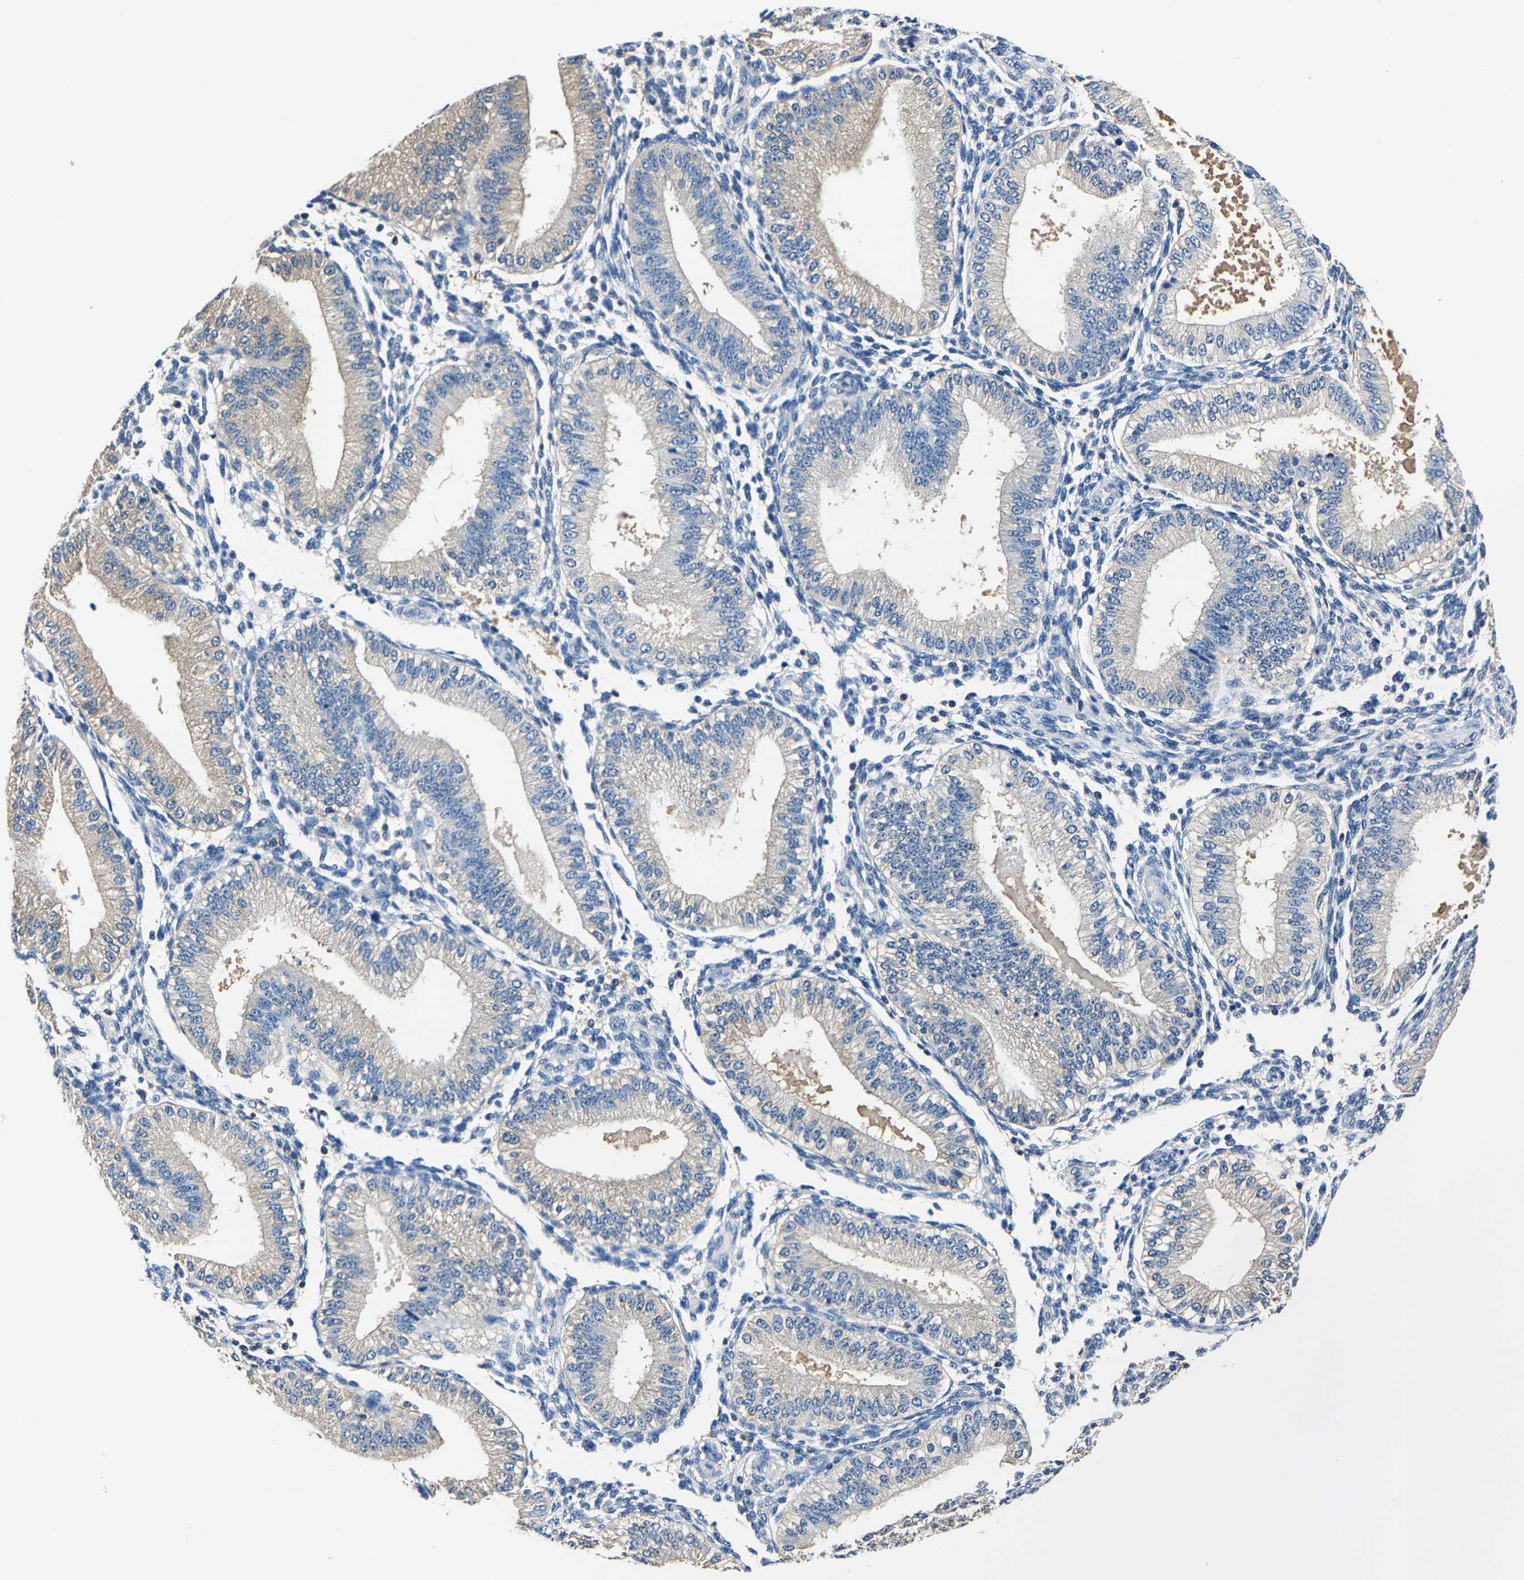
{"staining": {"intensity": "negative", "quantity": "none", "location": "none"}, "tissue": "endometrium", "cell_type": "Cells in endometrial stroma", "image_type": "normal", "snomed": [{"axis": "morphology", "description": "Normal tissue, NOS"}, {"axis": "topography", "description": "Endometrium"}], "caption": "A photomicrograph of human endometrium is negative for staining in cells in endometrial stroma.", "gene": "ALDOB", "patient": {"sex": "female", "age": 39}}